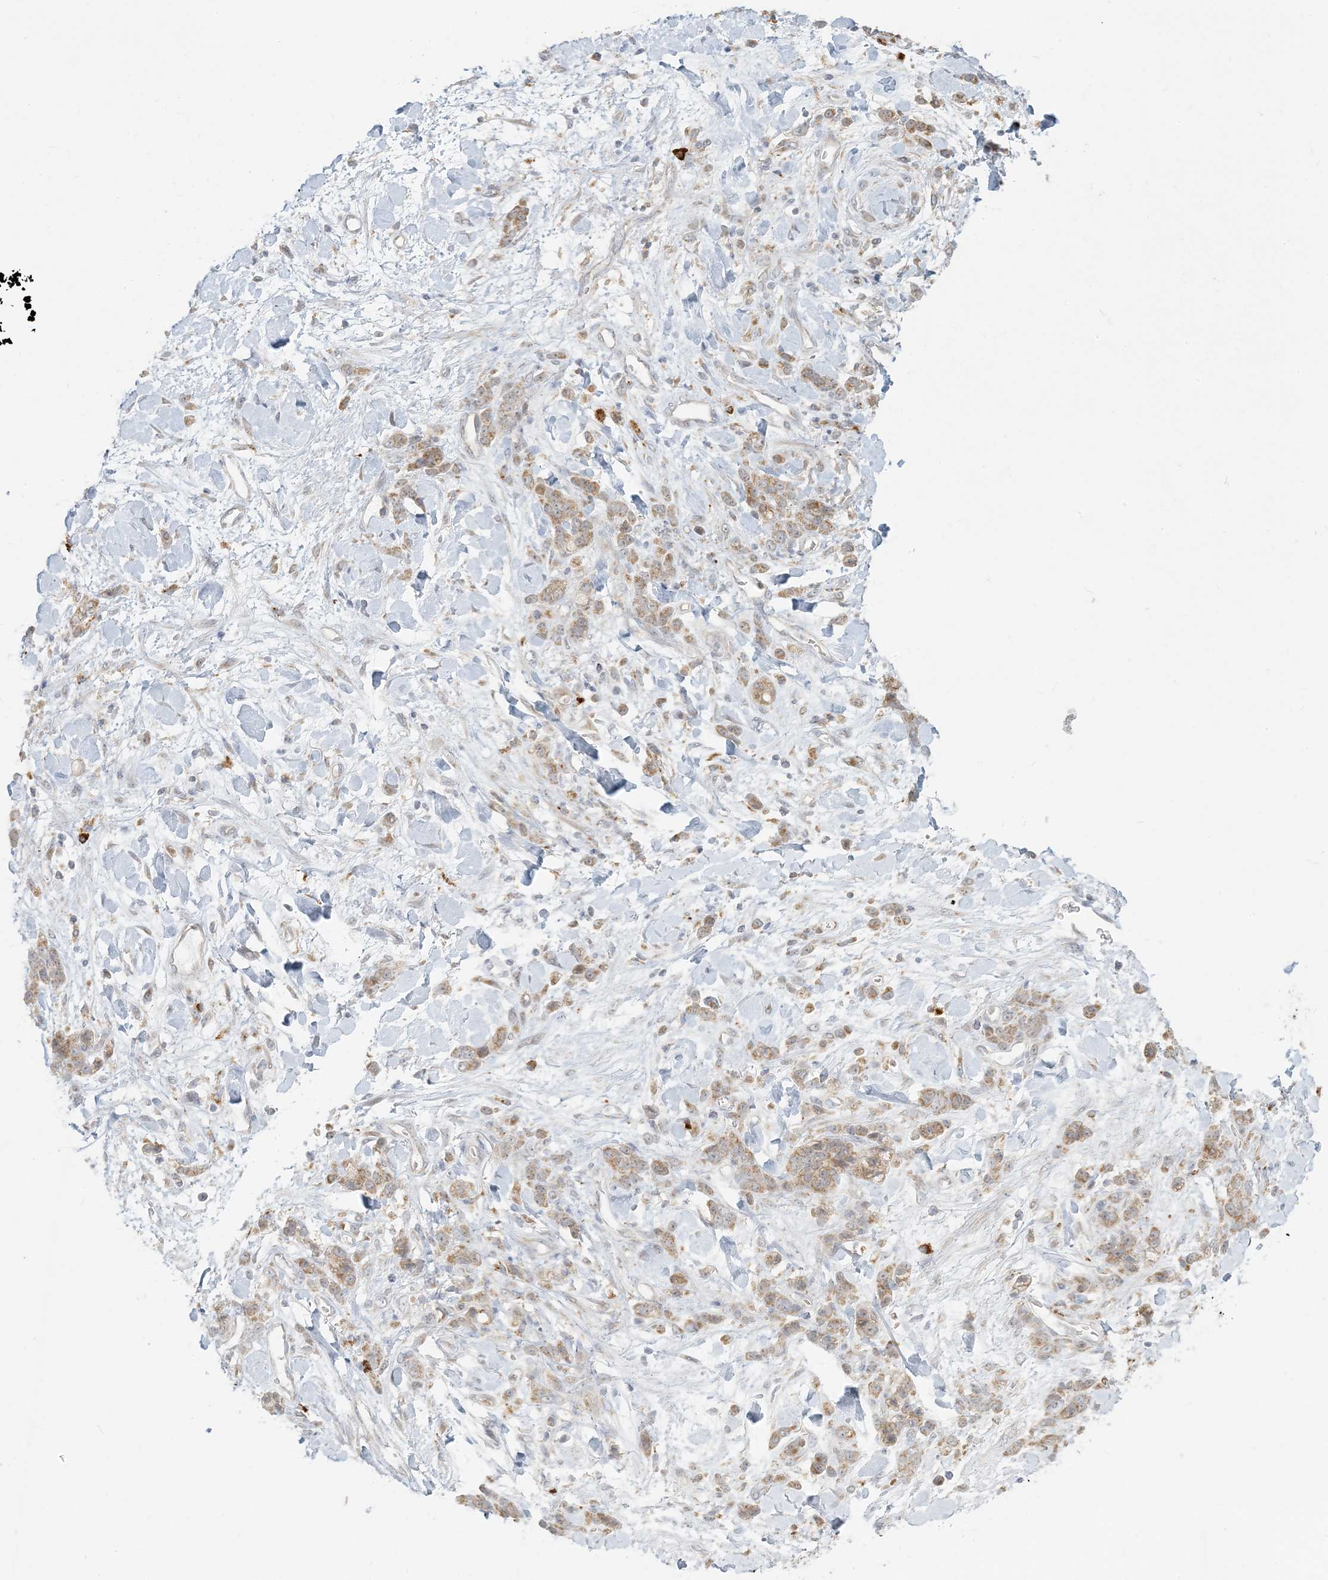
{"staining": {"intensity": "moderate", "quantity": ">75%", "location": "cytoplasmic/membranous"}, "tissue": "stomach cancer", "cell_type": "Tumor cells", "image_type": "cancer", "snomed": [{"axis": "morphology", "description": "Normal tissue, NOS"}, {"axis": "morphology", "description": "Adenocarcinoma, NOS"}, {"axis": "topography", "description": "Stomach"}], "caption": "A high-resolution image shows immunohistochemistry staining of stomach adenocarcinoma, which reveals moderate cytoplasmic/membranous positivity in approximately >75% of tumor cells.", "gene": "MCAT", "patient": {"sex": "male", "age": 82}}